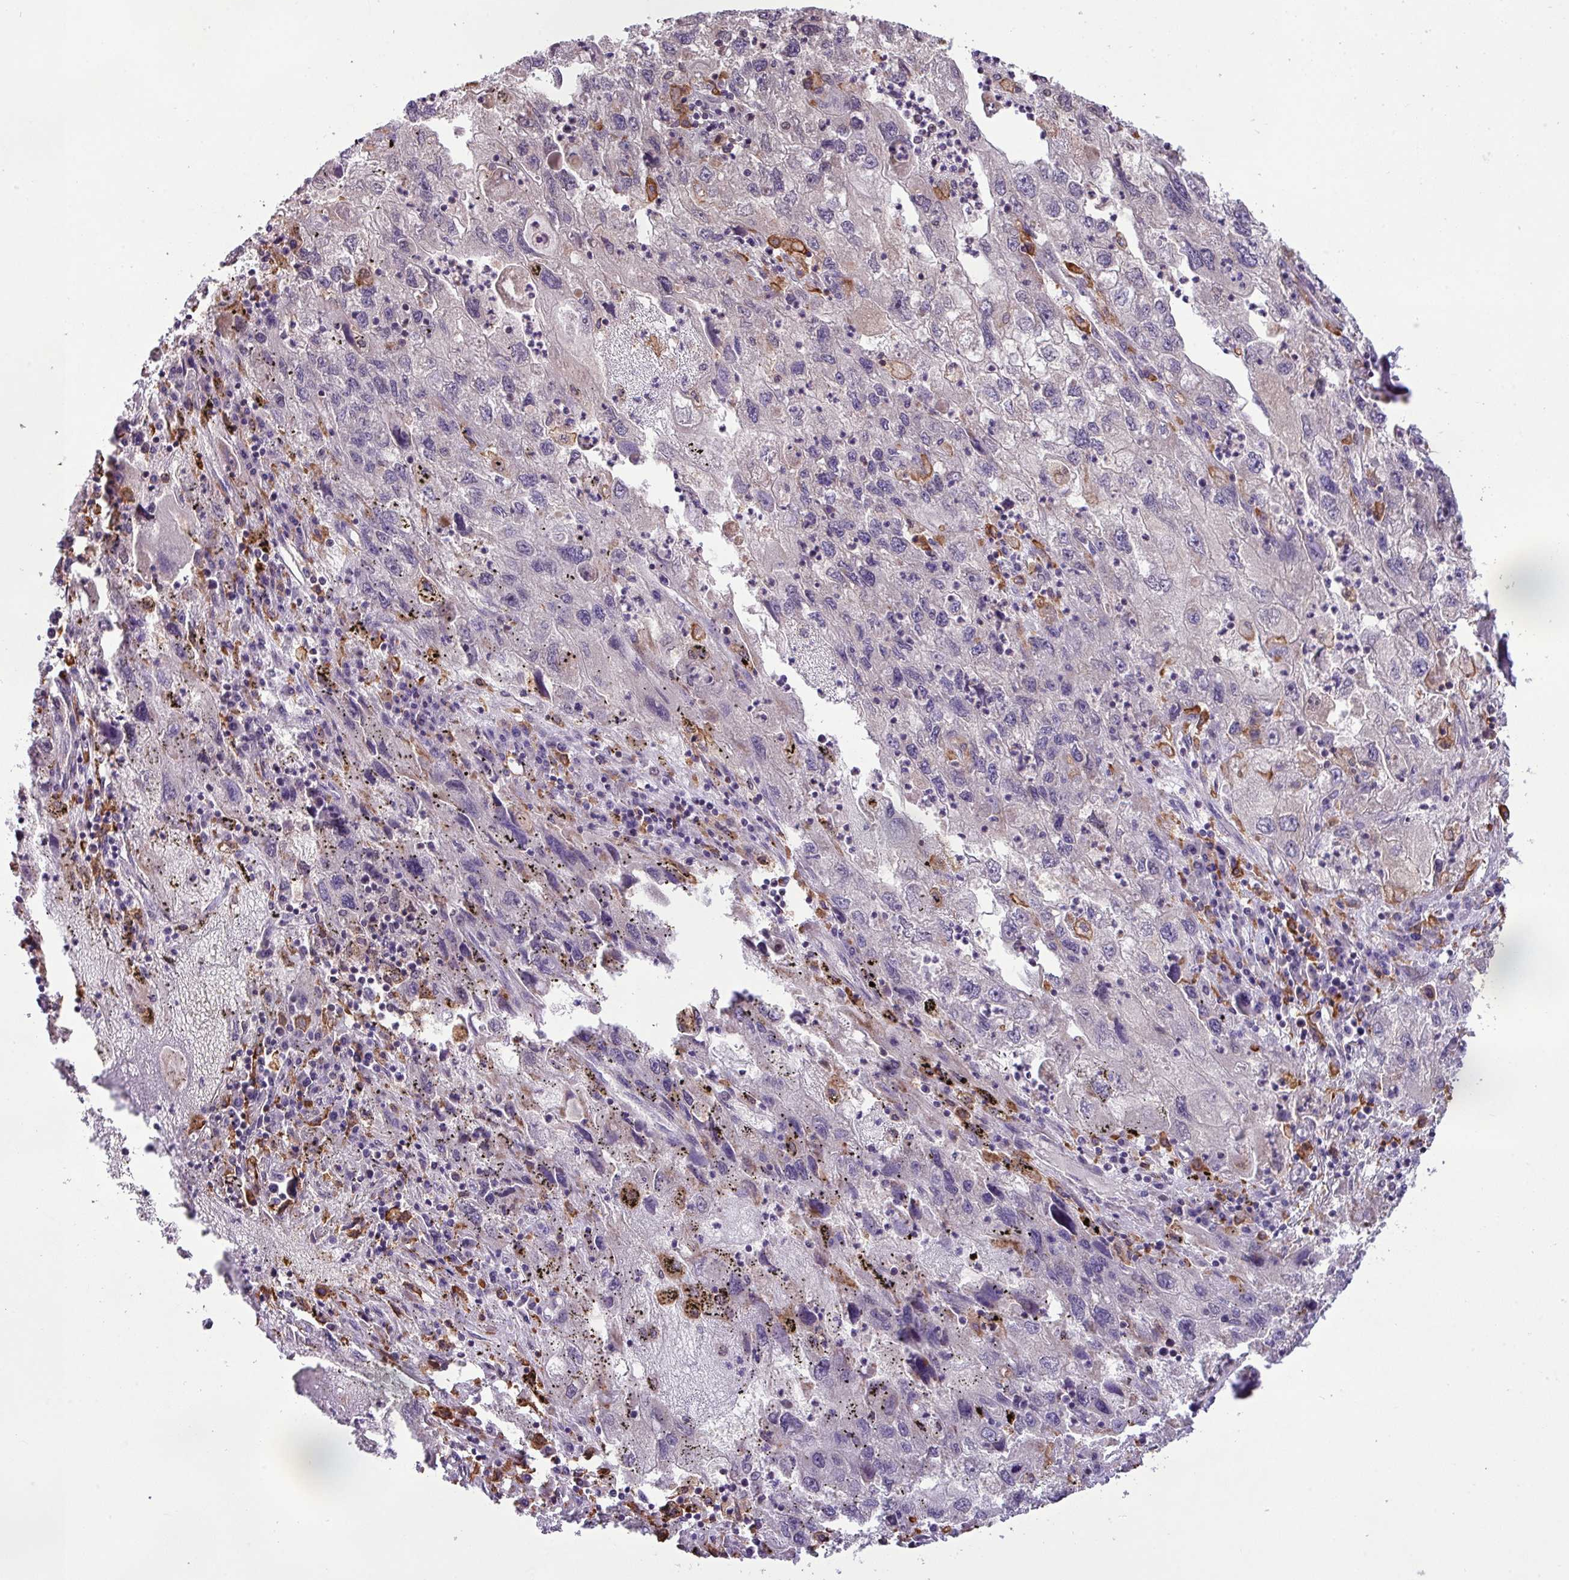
{"staining": {"intensity": "negative", "quantity": "none", "location": "none"}, "tissue": "endometrial cancer", "cell_type": "Tumor cells", "image_type": "cancer", "snomed": [{"axis": "morphology", "description": "Adenocarcinoma, NOS"}, {"axis": "topography", "description": "Endometrium"}], "caption": "Human endometrial cancer (adenocarcinoma) stained for a protein using IHC reveals no staining in tumor cells.", "gene": "ARHGEF25", "patient": {"sex": "female", "age": 49}}